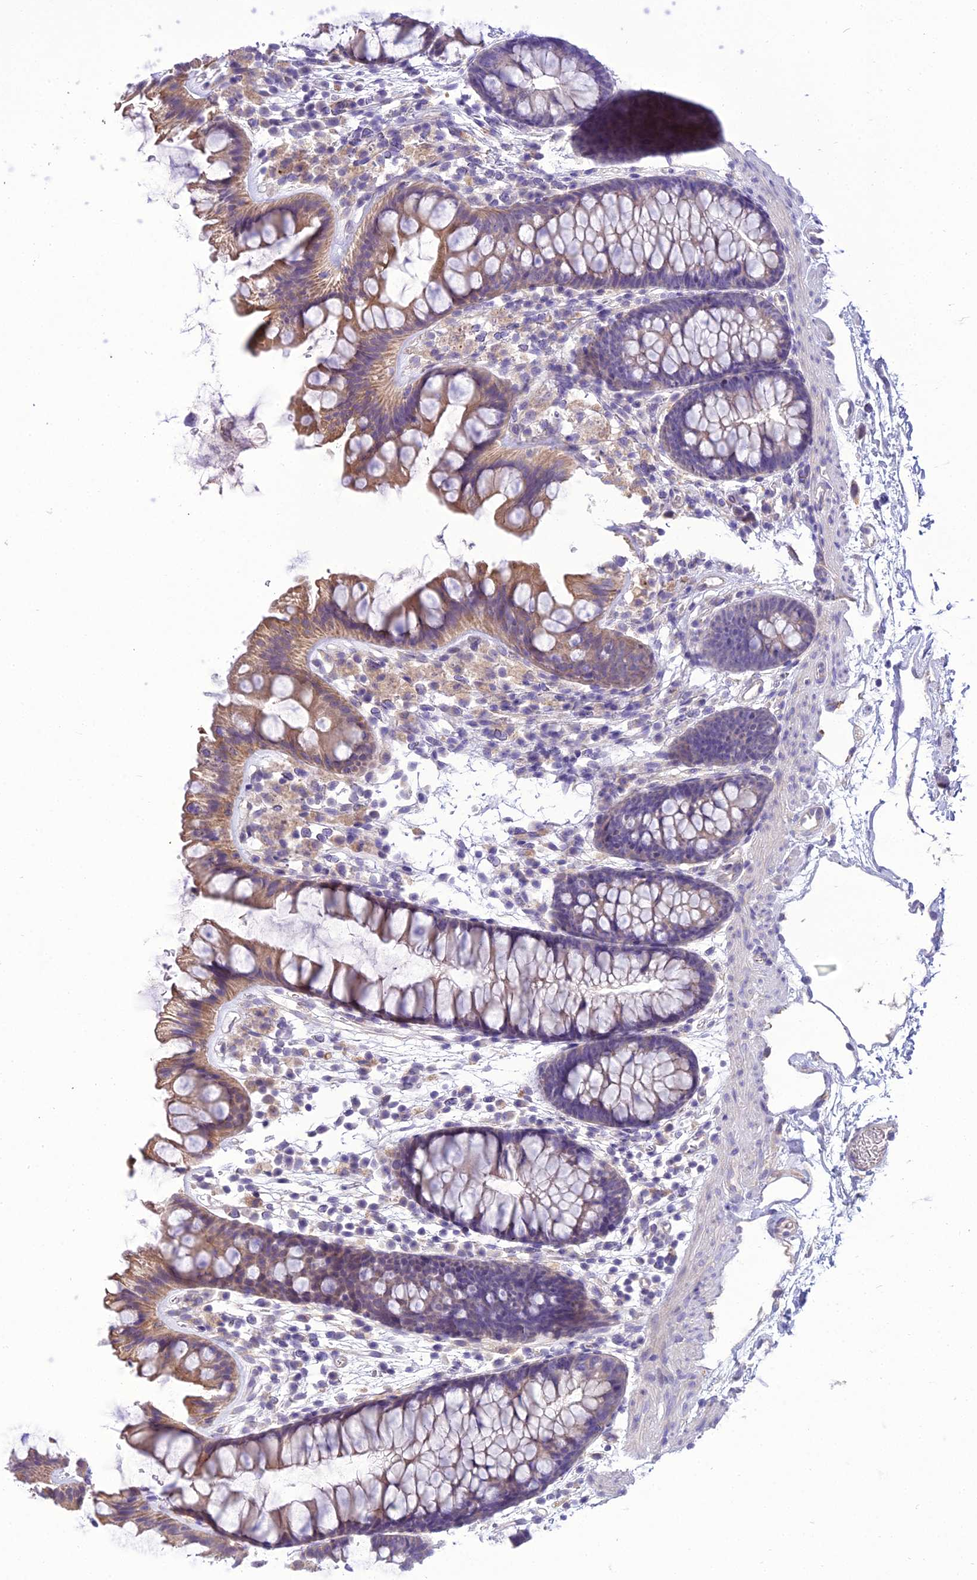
{"staining": {"intensity": "negative", "quantity": "none", "location": "none"}, "tissue": "colon", "cell_type": "Endothelial cells", "image_type": "normal", "snomed": [{"axis": "morphology", "description": "Normal tissue, NOS"}, {"axis": "topography", "description": "Colon"}], "caption": "Micrograph shows no significant protein expression in endothelial cells of unremarkable colon.", "gene": "SCRT1", "patient": {"sex": "female", "age": 62}}